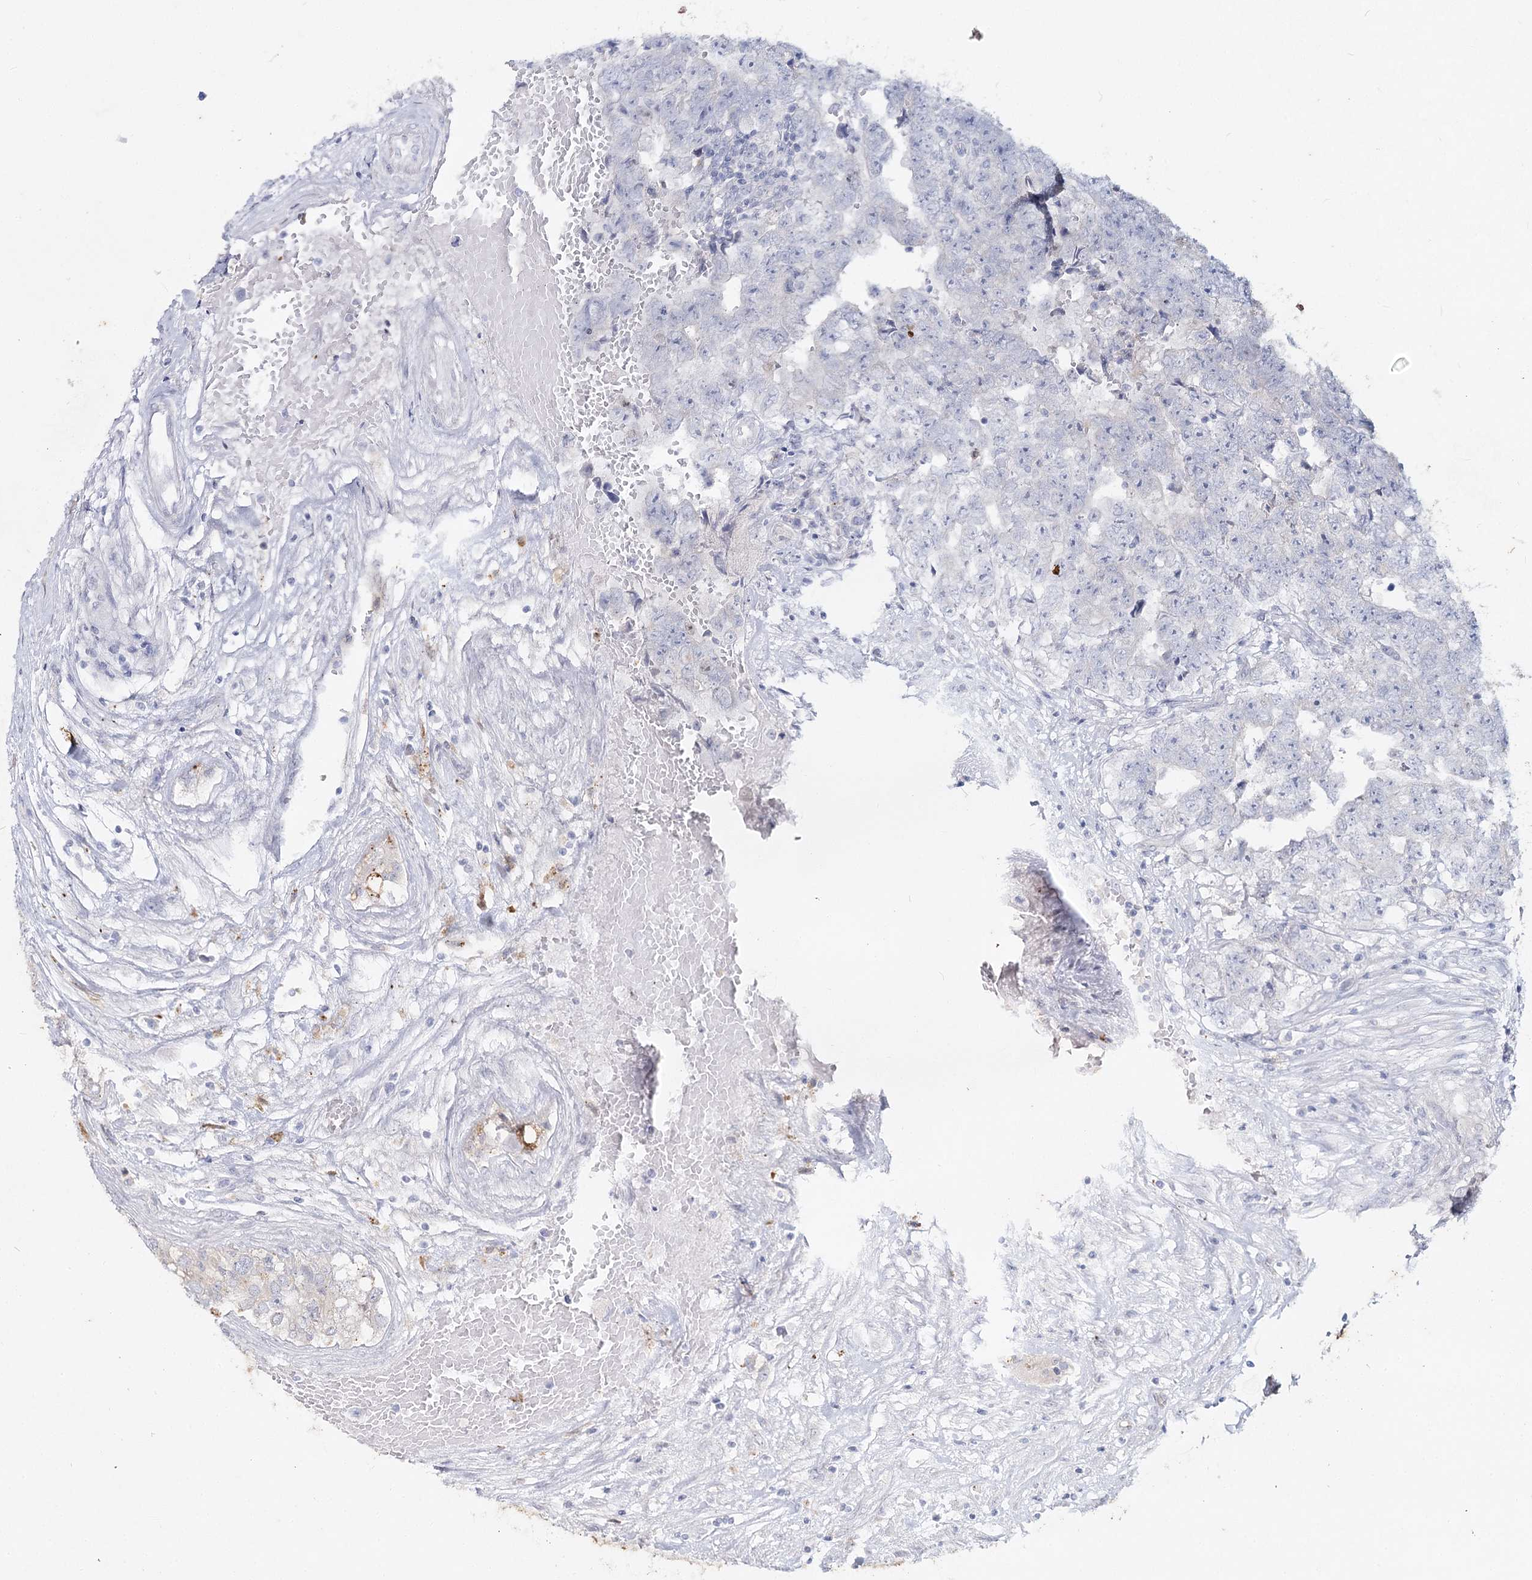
{"staining": {"intensity": "negative", "quantity": "none", "location": "none"}, "tissue": "testis cancer", "cell_type": "Tumor cells", "image_type": "cancer", "snomed": [{"axis": "morphology", "description": "Carcinoma, Embryonal, NOS"}, {"axis": "topography", "description": "Testis"}], "caption": "Tumor cells show no significant protein expression in testis embryonal carcinoma.", "gene": "CCDC73", "patient": {"sex": "male", "age": 25}}